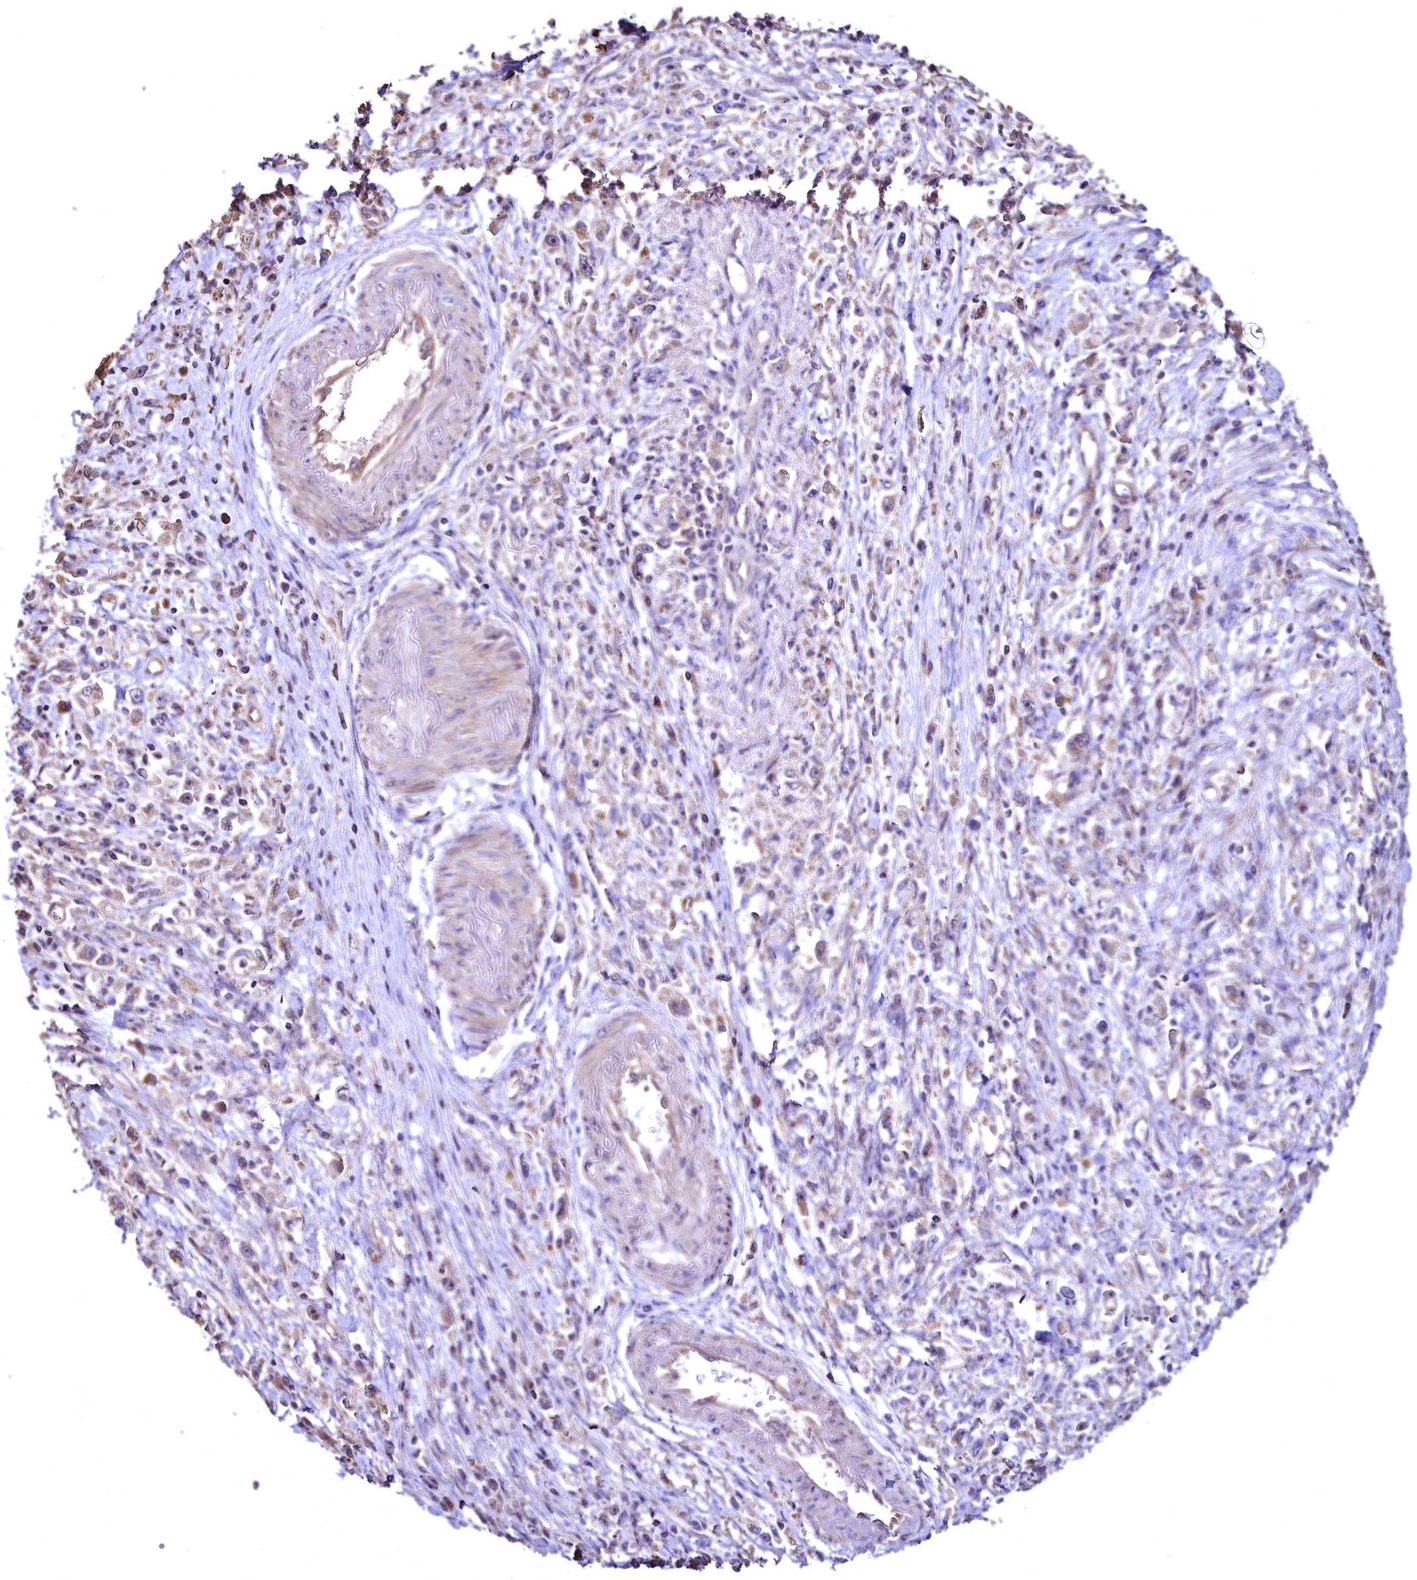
{"staining": {"intensity": "weak", "quantity": ">75%", "location": "cytoplasmic/membranous"}, "tissue": "stomach cancer", "cell_type": "Tumor cells", "image_type": "cancer", "snomed": [{"axis": "morphology", "description": "Adenocarcinoma, NOS"}, {"axis": "topography", "description": "Stomach"}], "caption": "About >75% of tumor cells in stomach cancer reveal weak cytoplasmic/membranous protein positivity as visualized by brown immunohistochemical staining.", "gene": "TBCEL", "patient": {"sex": "female", "age": 59}}